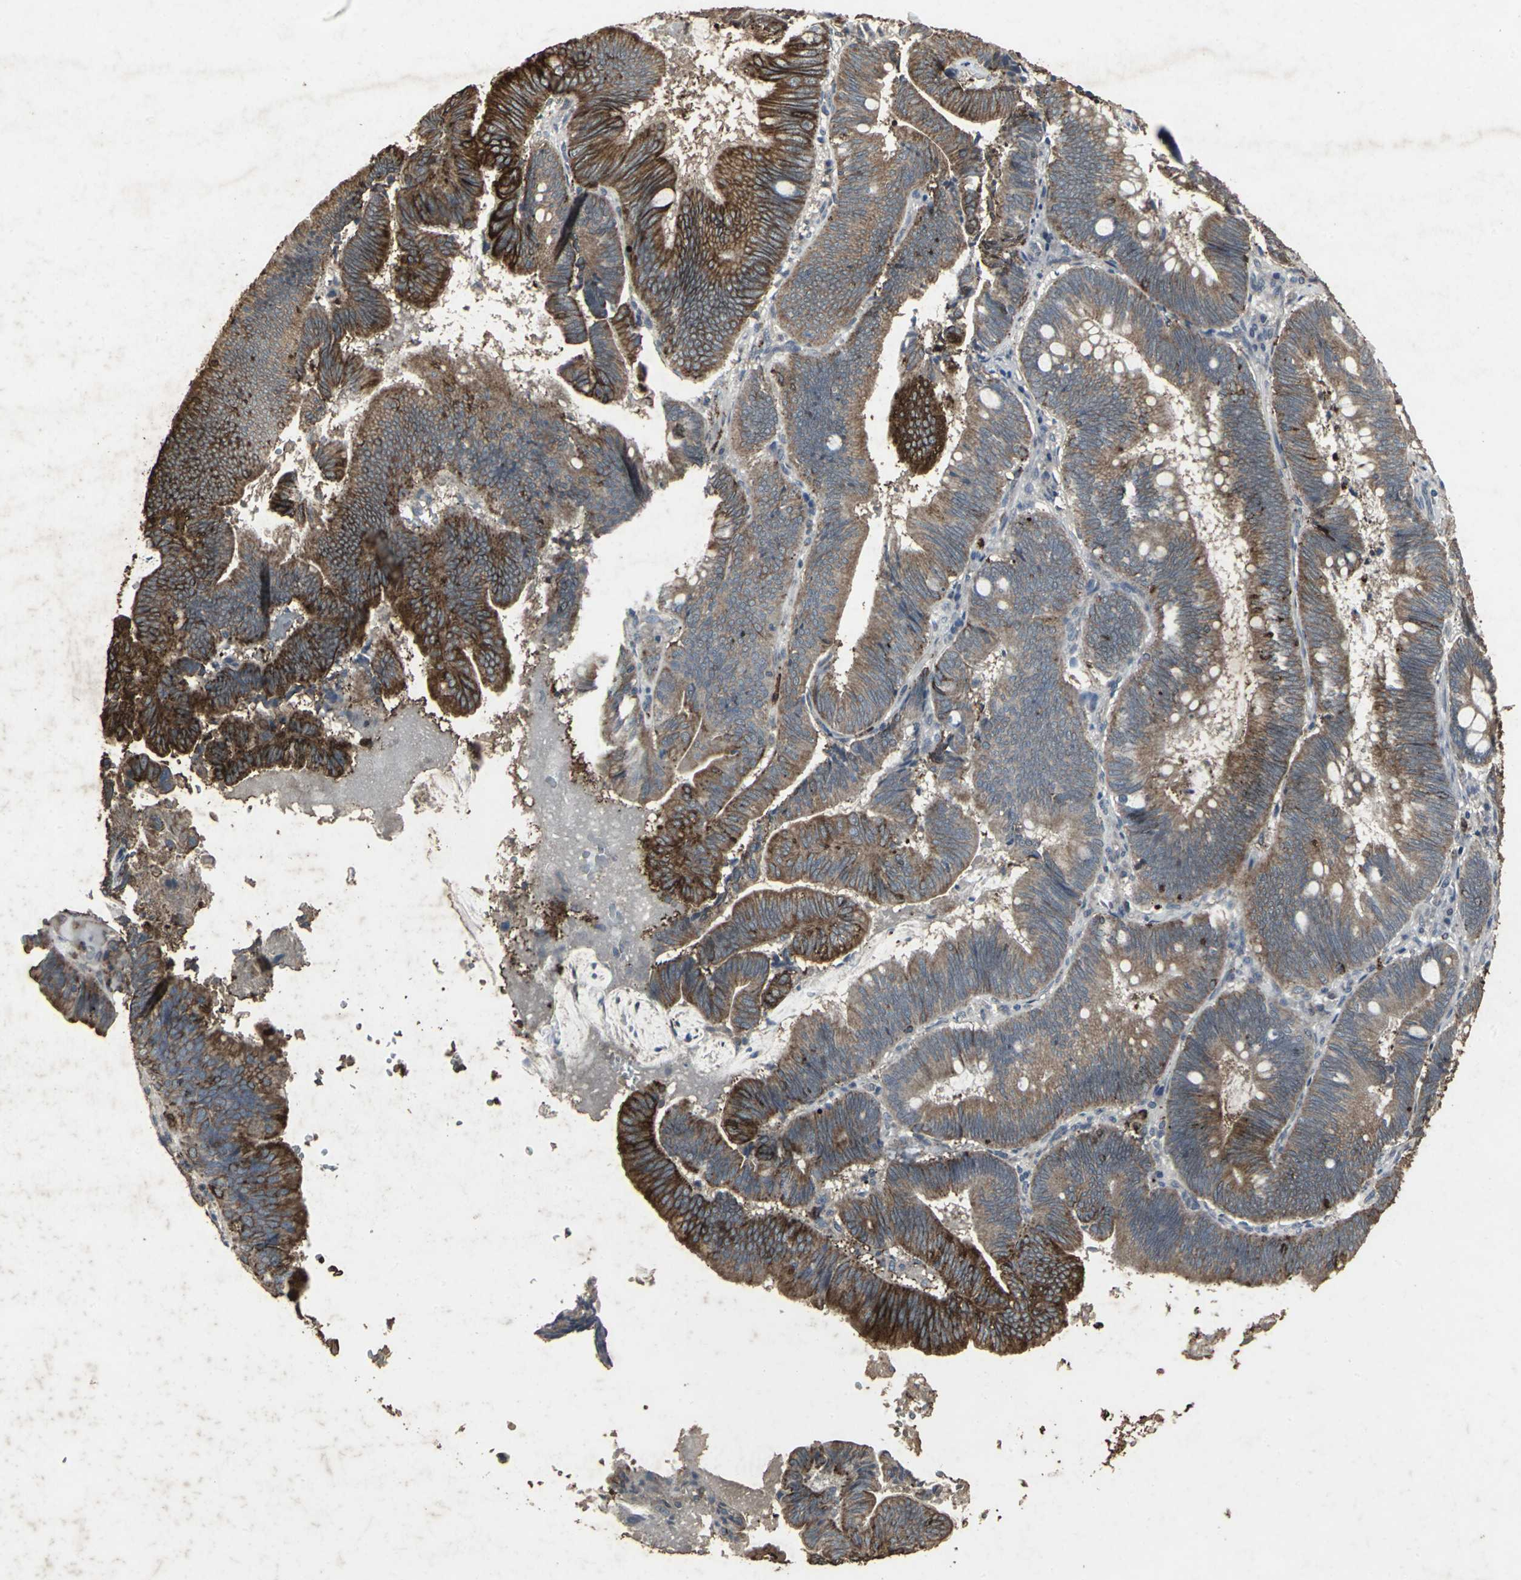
{"staining": {"intensity": "strong", "quantity": ">75%", "location": "cytoplasmic/membranous"}, "tissue": "pancreatic cancer", "cell_type": "Tumor cells", "image_type": "cancer", "snomed": [{"axis": "morphology", "description": "Adenocarcinoma, NOS"}, {"axis": "topography", "description": "Pancreas"}], "caption": "Pancreatic cancer stained with IHC shows strong cytoplasmic/membranous staining in approximately >75% of tumor cells.", "gene": "CCR9", "patient": {"sex": "male", "age": 82}}